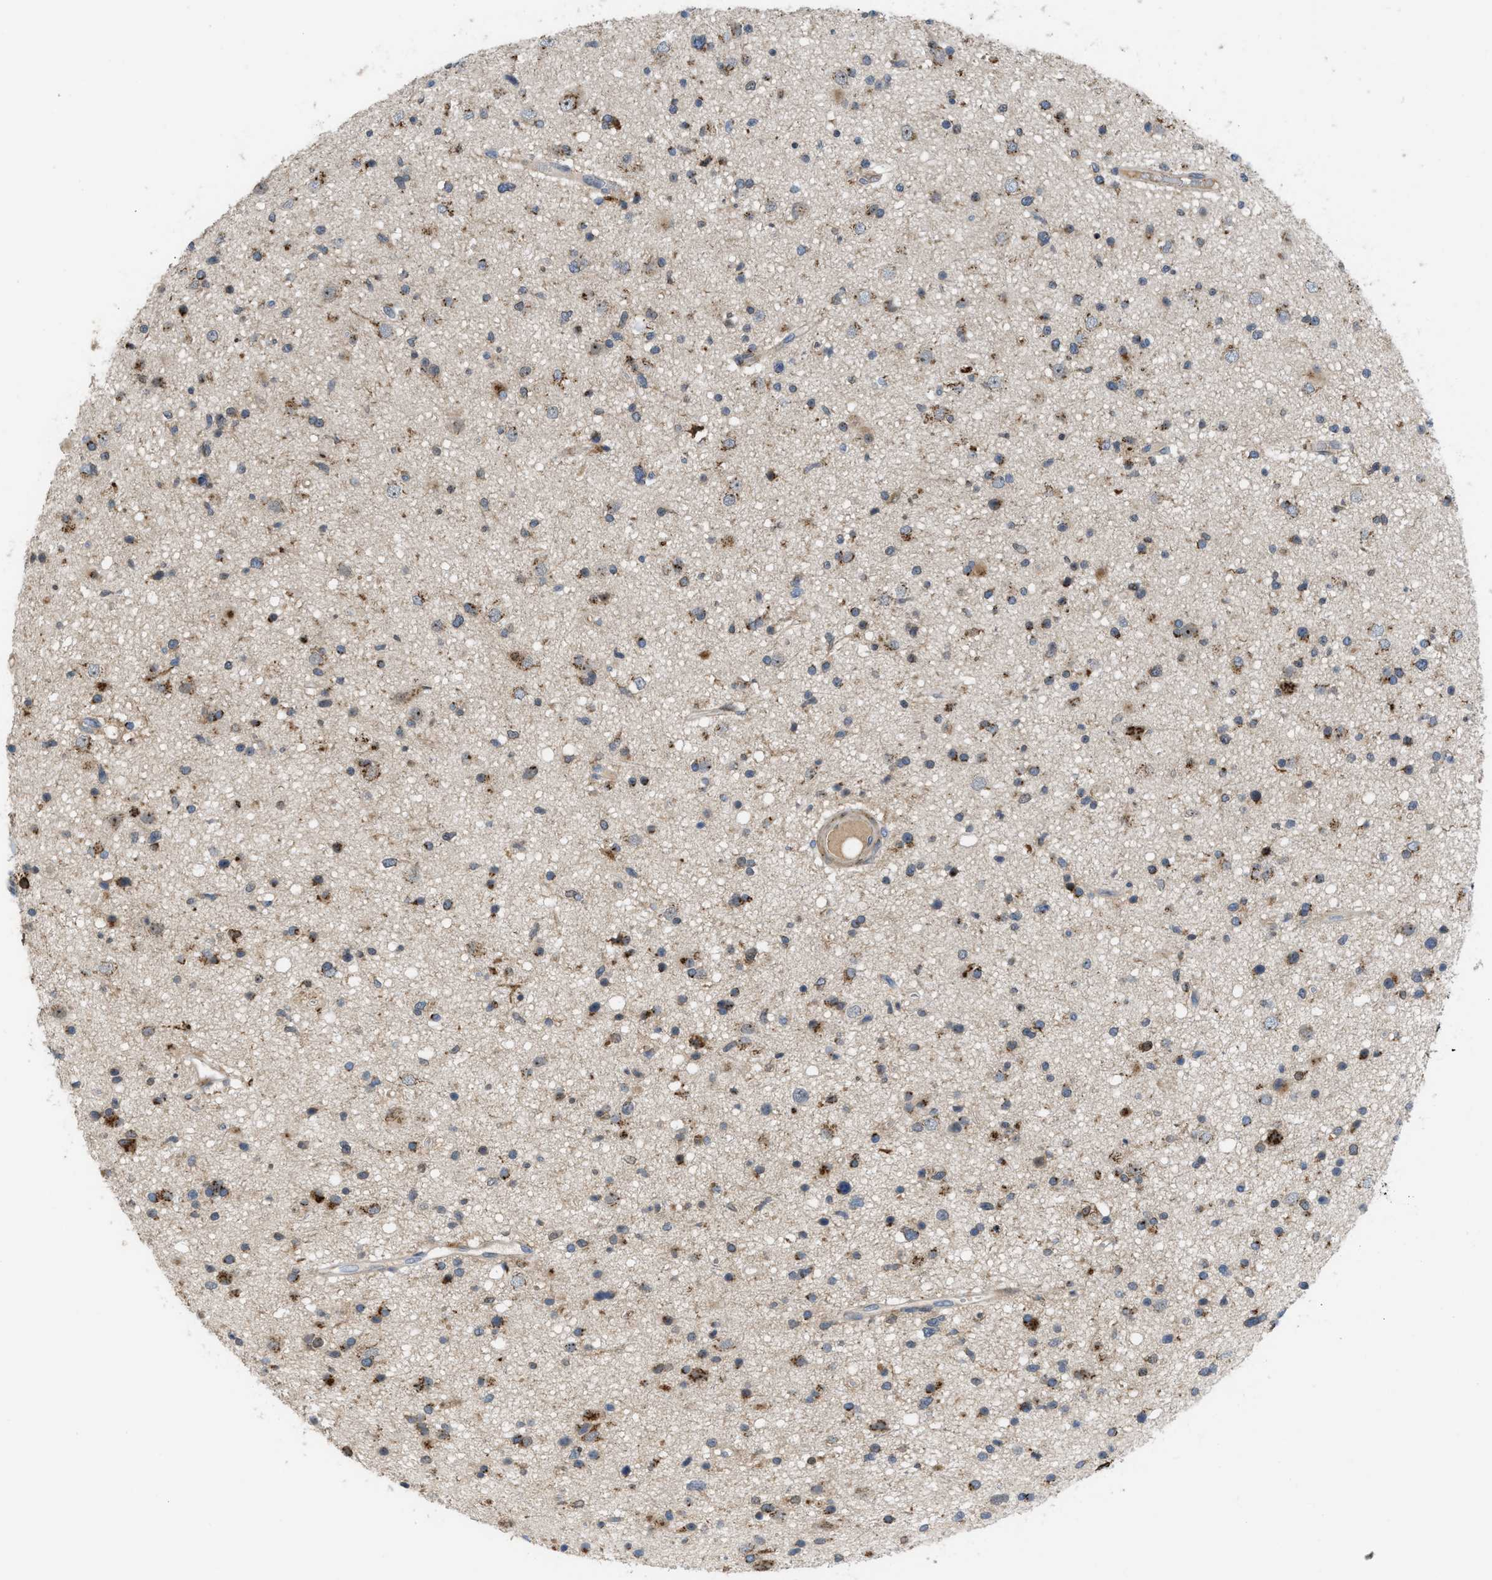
{"staining": {"intensity": "moderate", "quantity": ">75%", "location": "cytoplasmic/membranous"}, "tissue": "glioma", "cell_type": "Tumor cells", "image_type": "cancer", "snomed": [{"axis": "morphology", "description": "Glioma, malignant, High grade"}, {"axis": "topography", "description": "Brain"}], "caption": "High-magnification brightfield microscopy of glioma stained with DAB (brown) and counterstained with hematoxylin (blue). tumor cells exhibit moderate cytoplasmic/membranous staining is identified in about>75% of cells.", "gene": "DIPK1A", "patient": {"sex": "male", "age": 33}}